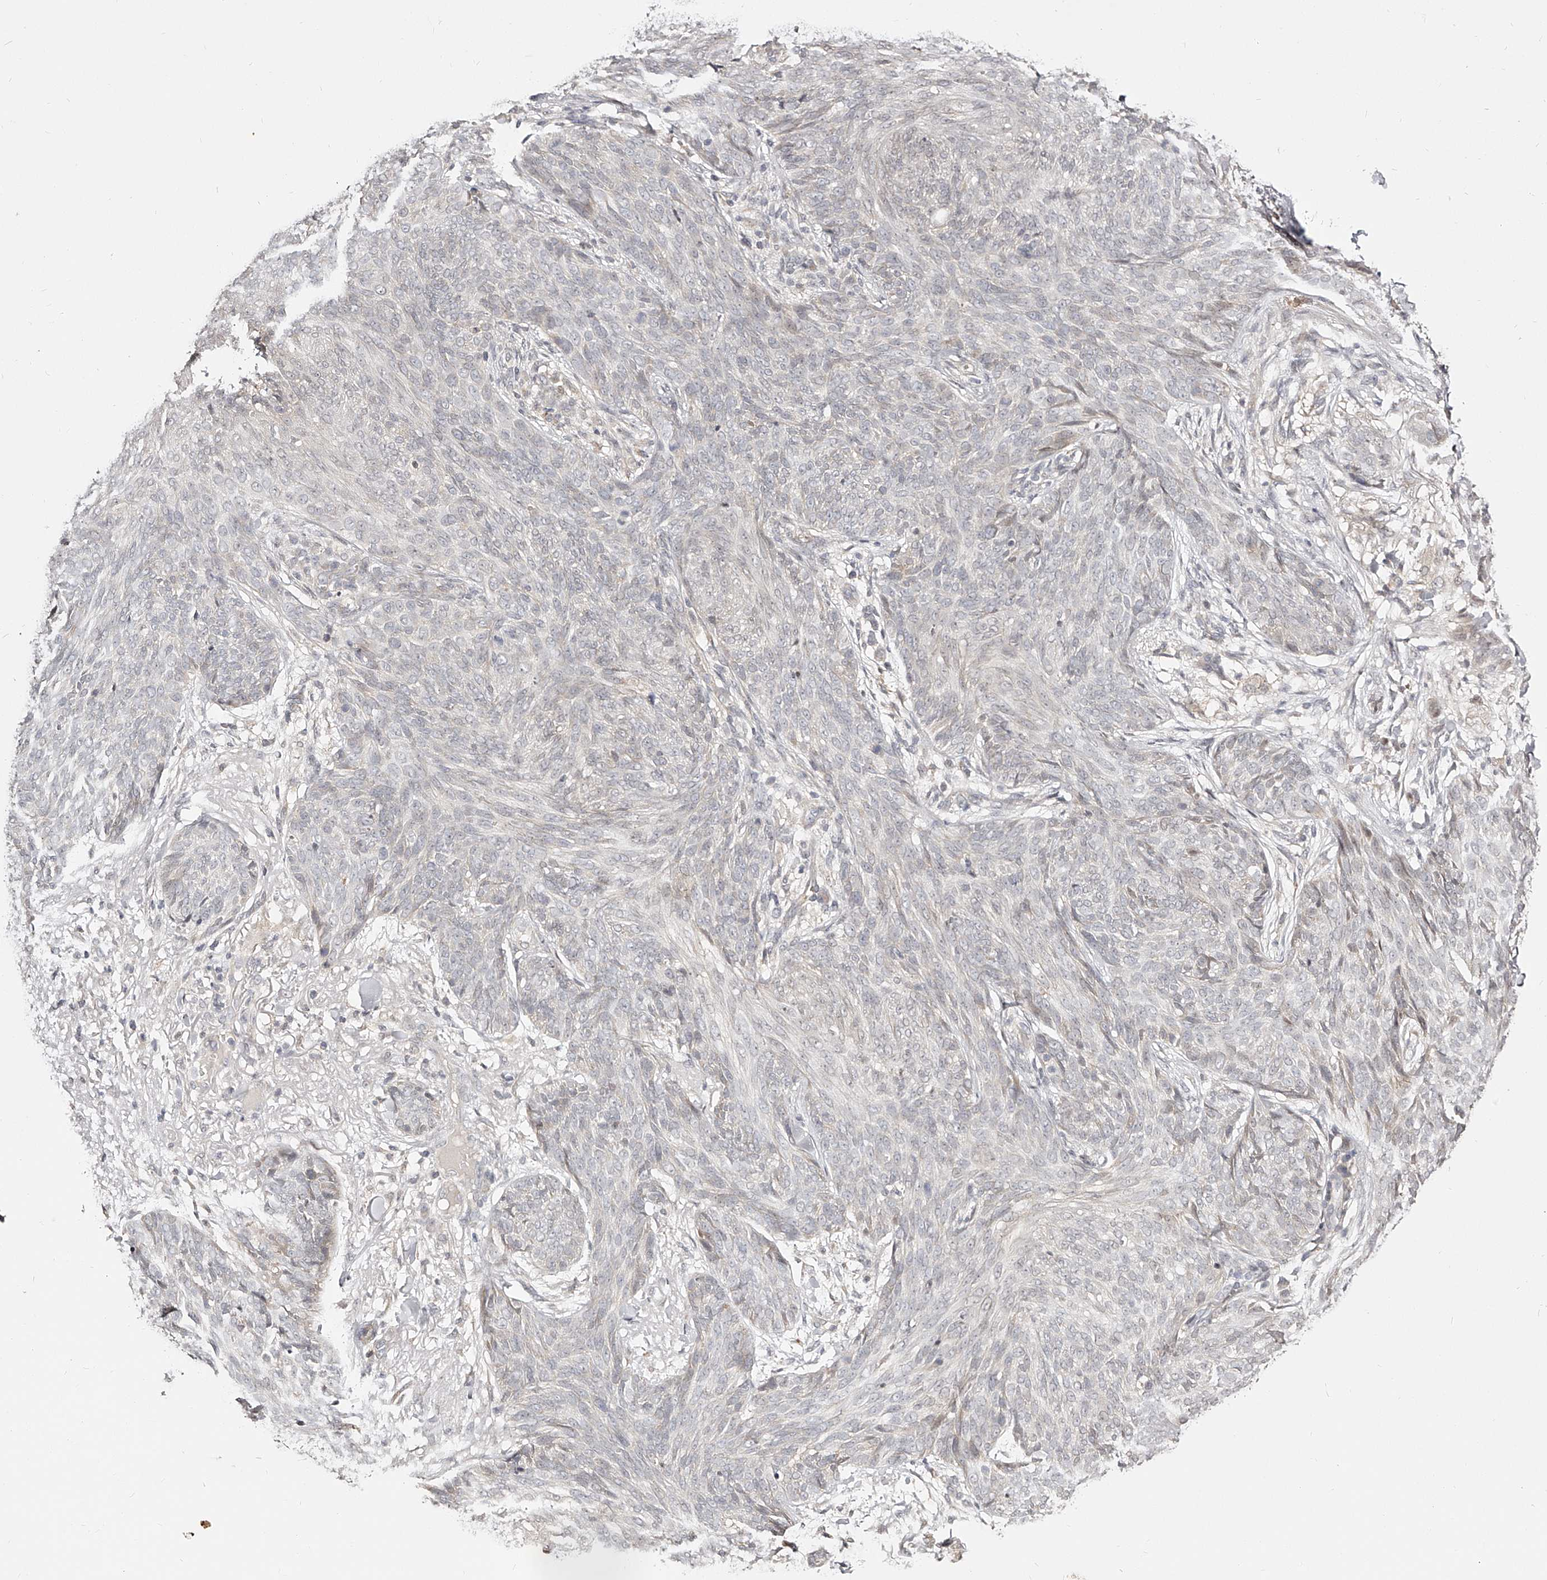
{"staining": {"intensity": "negative", "quantity": "none", "location": "none"}, "tissue": "skin cancer", "cell_type": "Tumor cells", "image_type": "cancer", "snomed": [{"axis": "morphology", "description": "Basal cell carcinoma"}, {"axis": "topography", "description": "Skin"}], "caption": "Histopathology image shows no protein positivity in tumor cells of skin basal cell carcinoma tissue.", "gene": "ZNF789", "patient": {"sex": "male", "age": 85}}